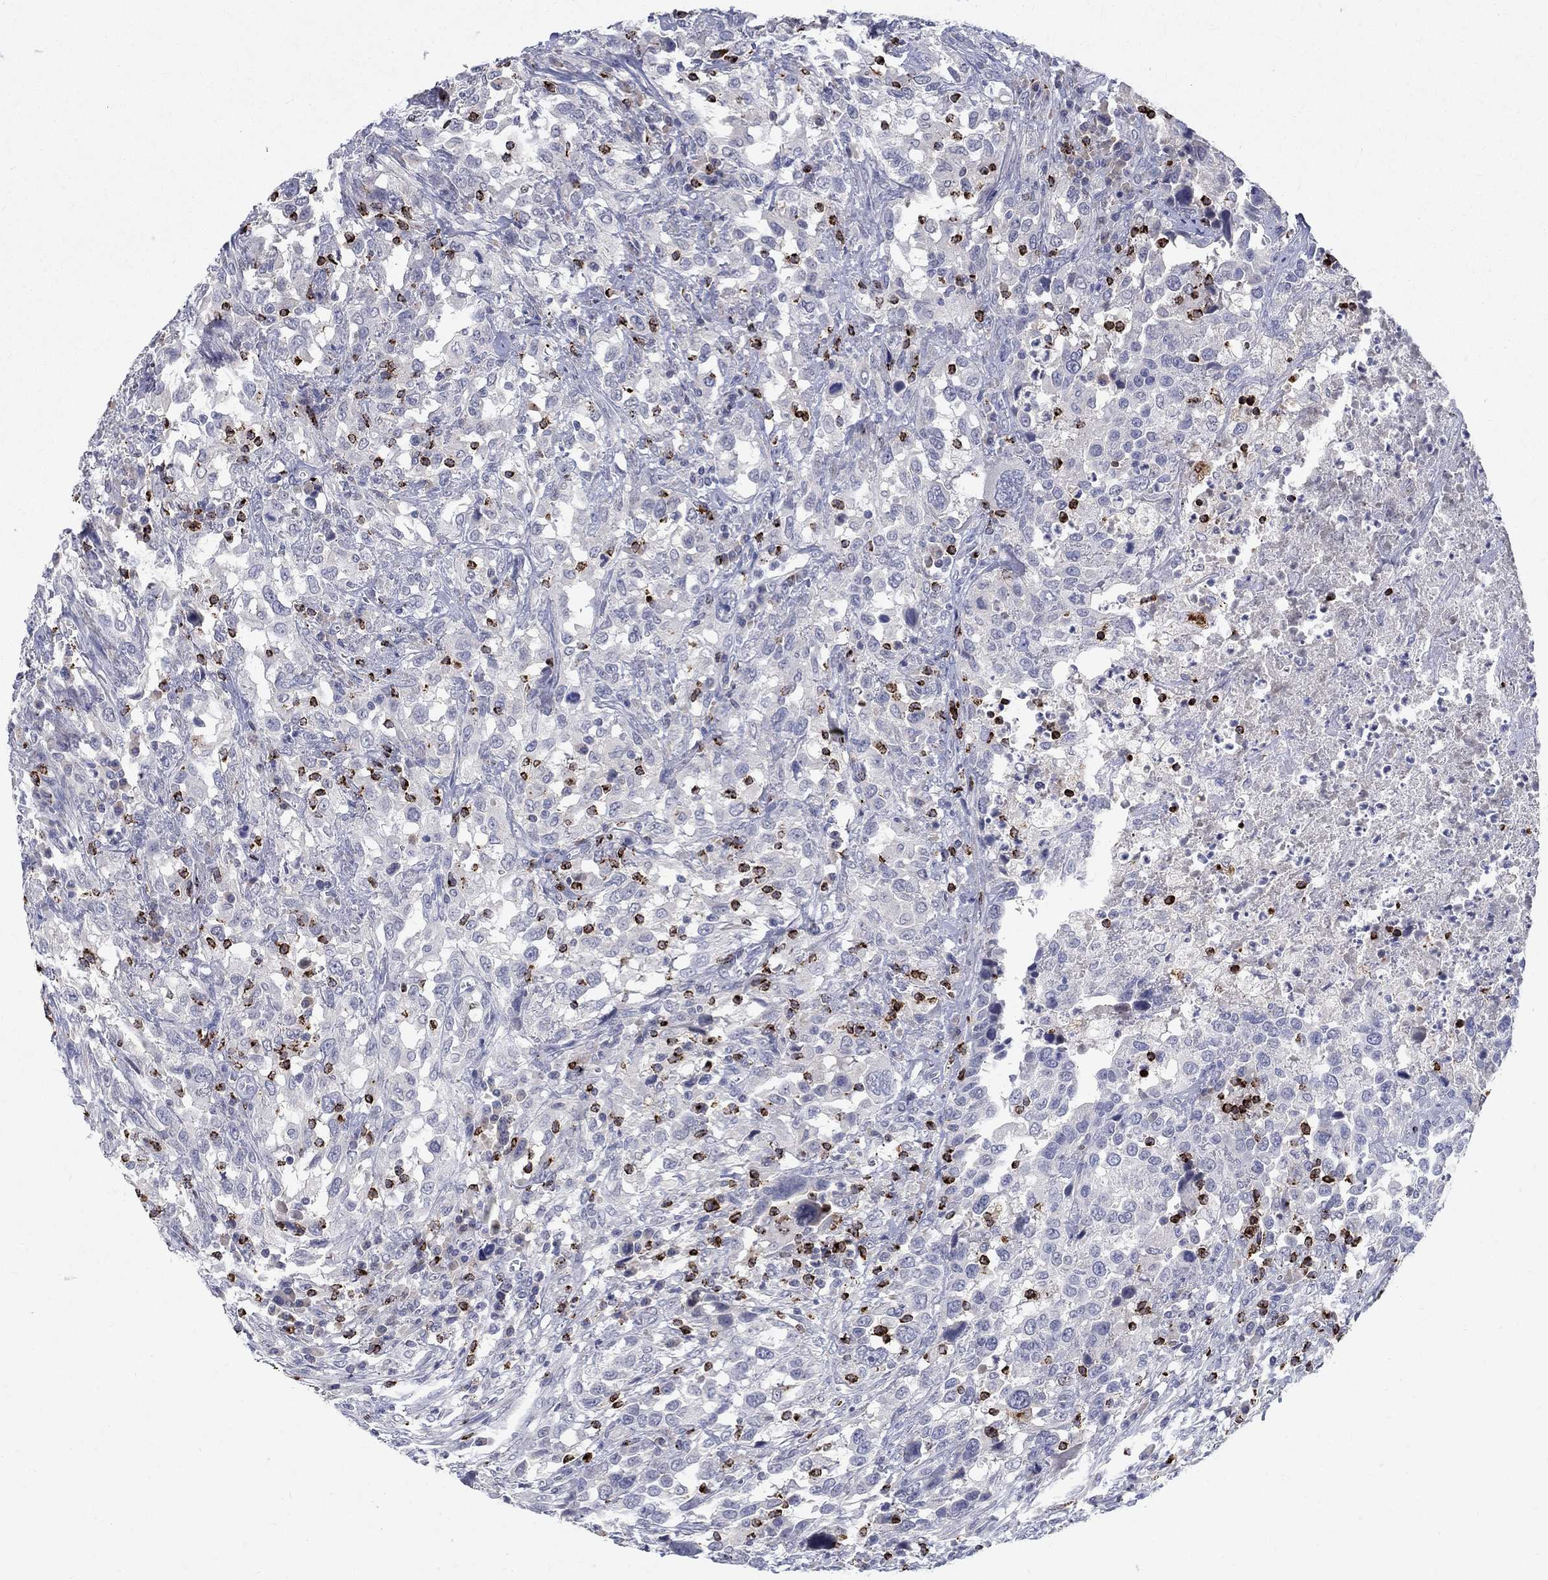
{"staining": {"intensity": "negative", "quantity": "none", "location": "none"}, "tissue": "urothelial cancer", "cell_type": "Tumor cells", "image_type": "cancer", "snomed": [{"axis": "morphology", "description": "Urothelial carcinoma, NOS"}, {"axis": "morphology", "description": "Urothelial carcinoma, High grade"}, {"axis": "topography", "description": "Urinary bladder"}], "caption": "There is no significant staining in tumor cells of urothelial cancer.", "gene": "GZMA", "patient": {"sex": "female", "age": 64}}